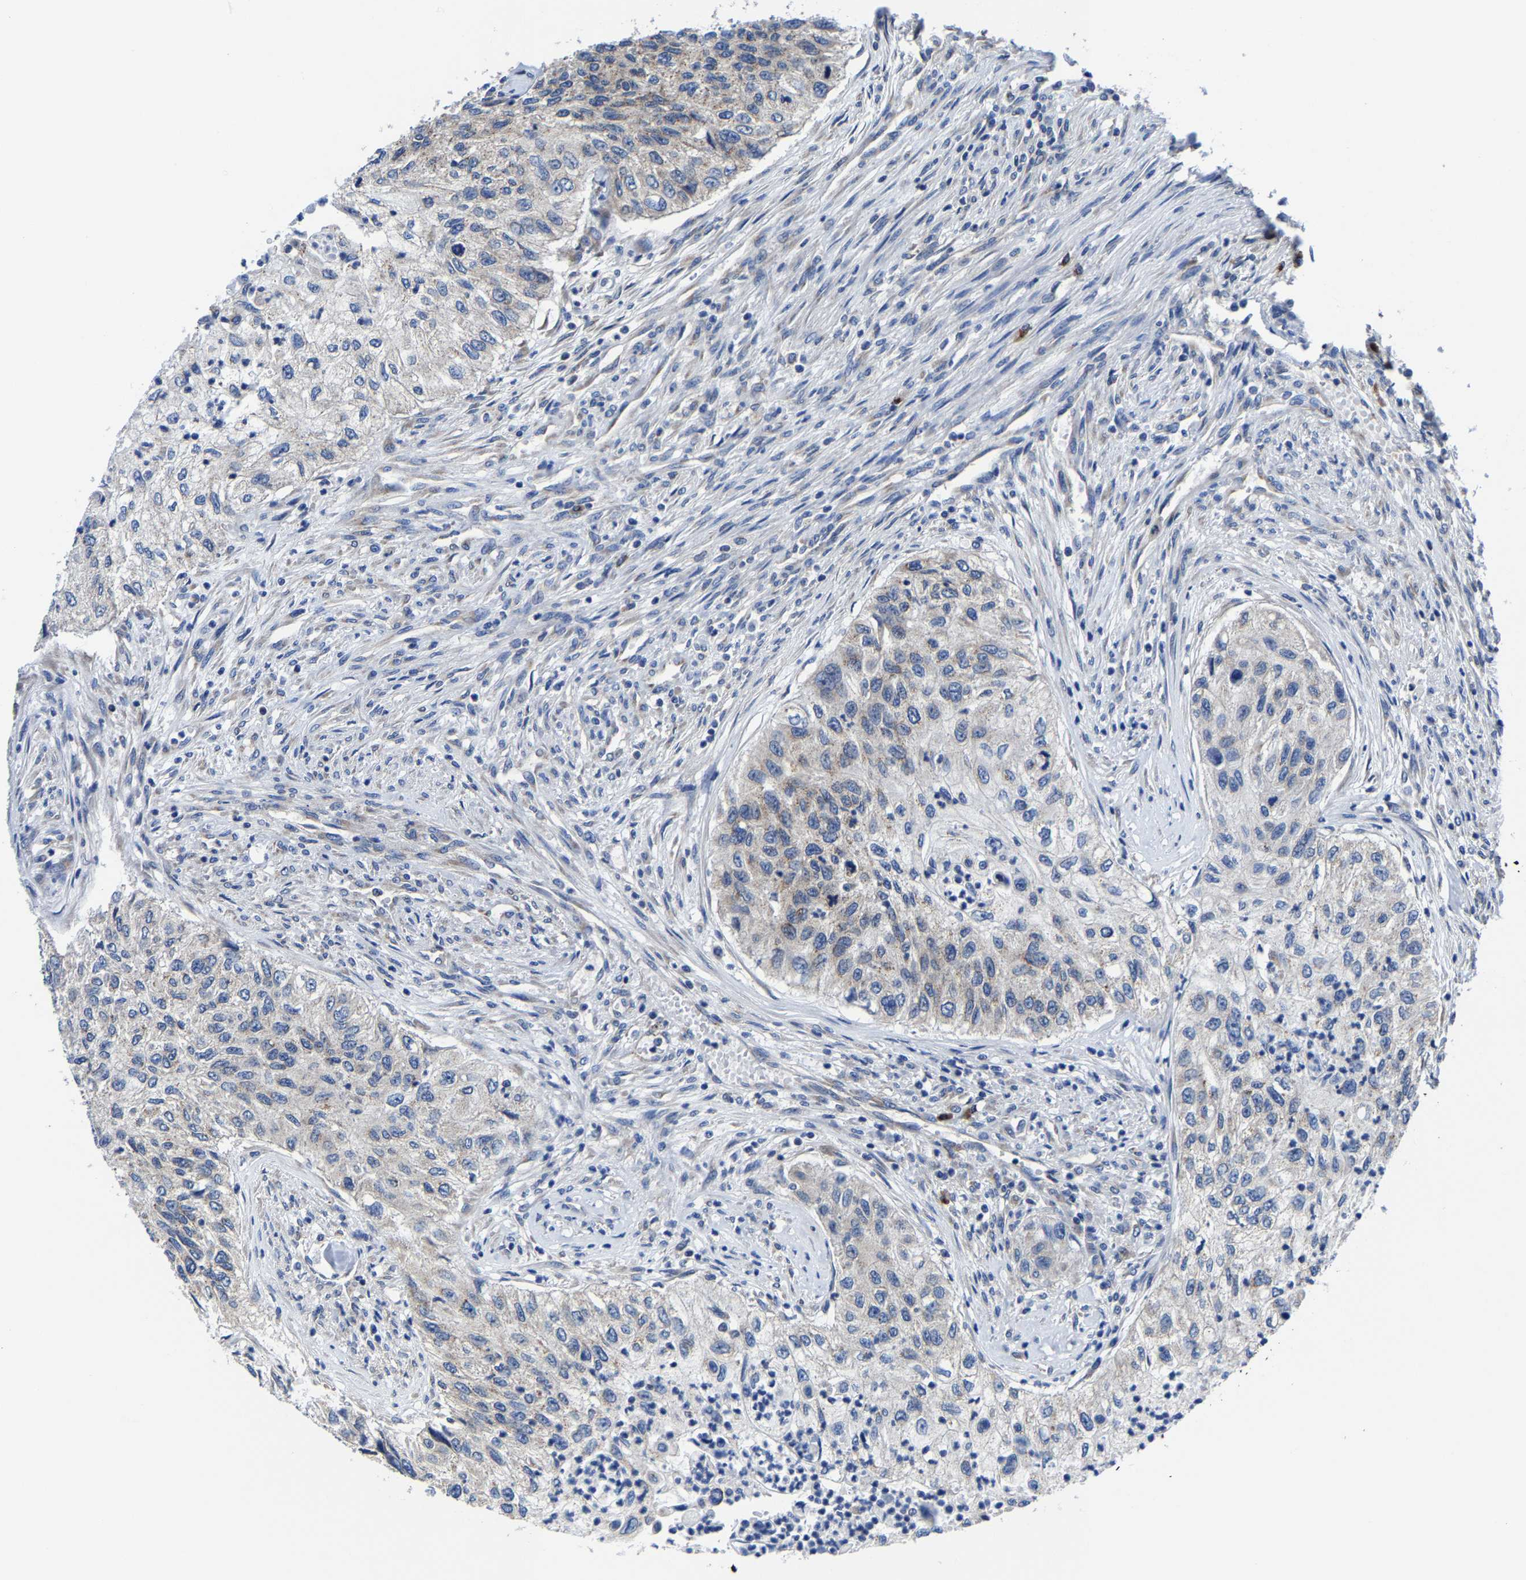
{"staining": {"intensity": "weak", "quantity": "<25%", "location": "cytoplasmic/membranous"}, "tissue": "urothelial cancer", "cell_type": "Tumor cells", "image_type": "cancer", "snomed": [{"axis": "morphology", "description": "Urothelial carcinoma, High grade"}, {"axis": "topography", "description": "Urinary bladder"}], "caption": "IHC histopathology image of human urothelial cancer stained for a protein (brown), which shows no staining in tumor cells.", "gene": "EBAG9", "patient": {"sex": "female", "age": 60}}